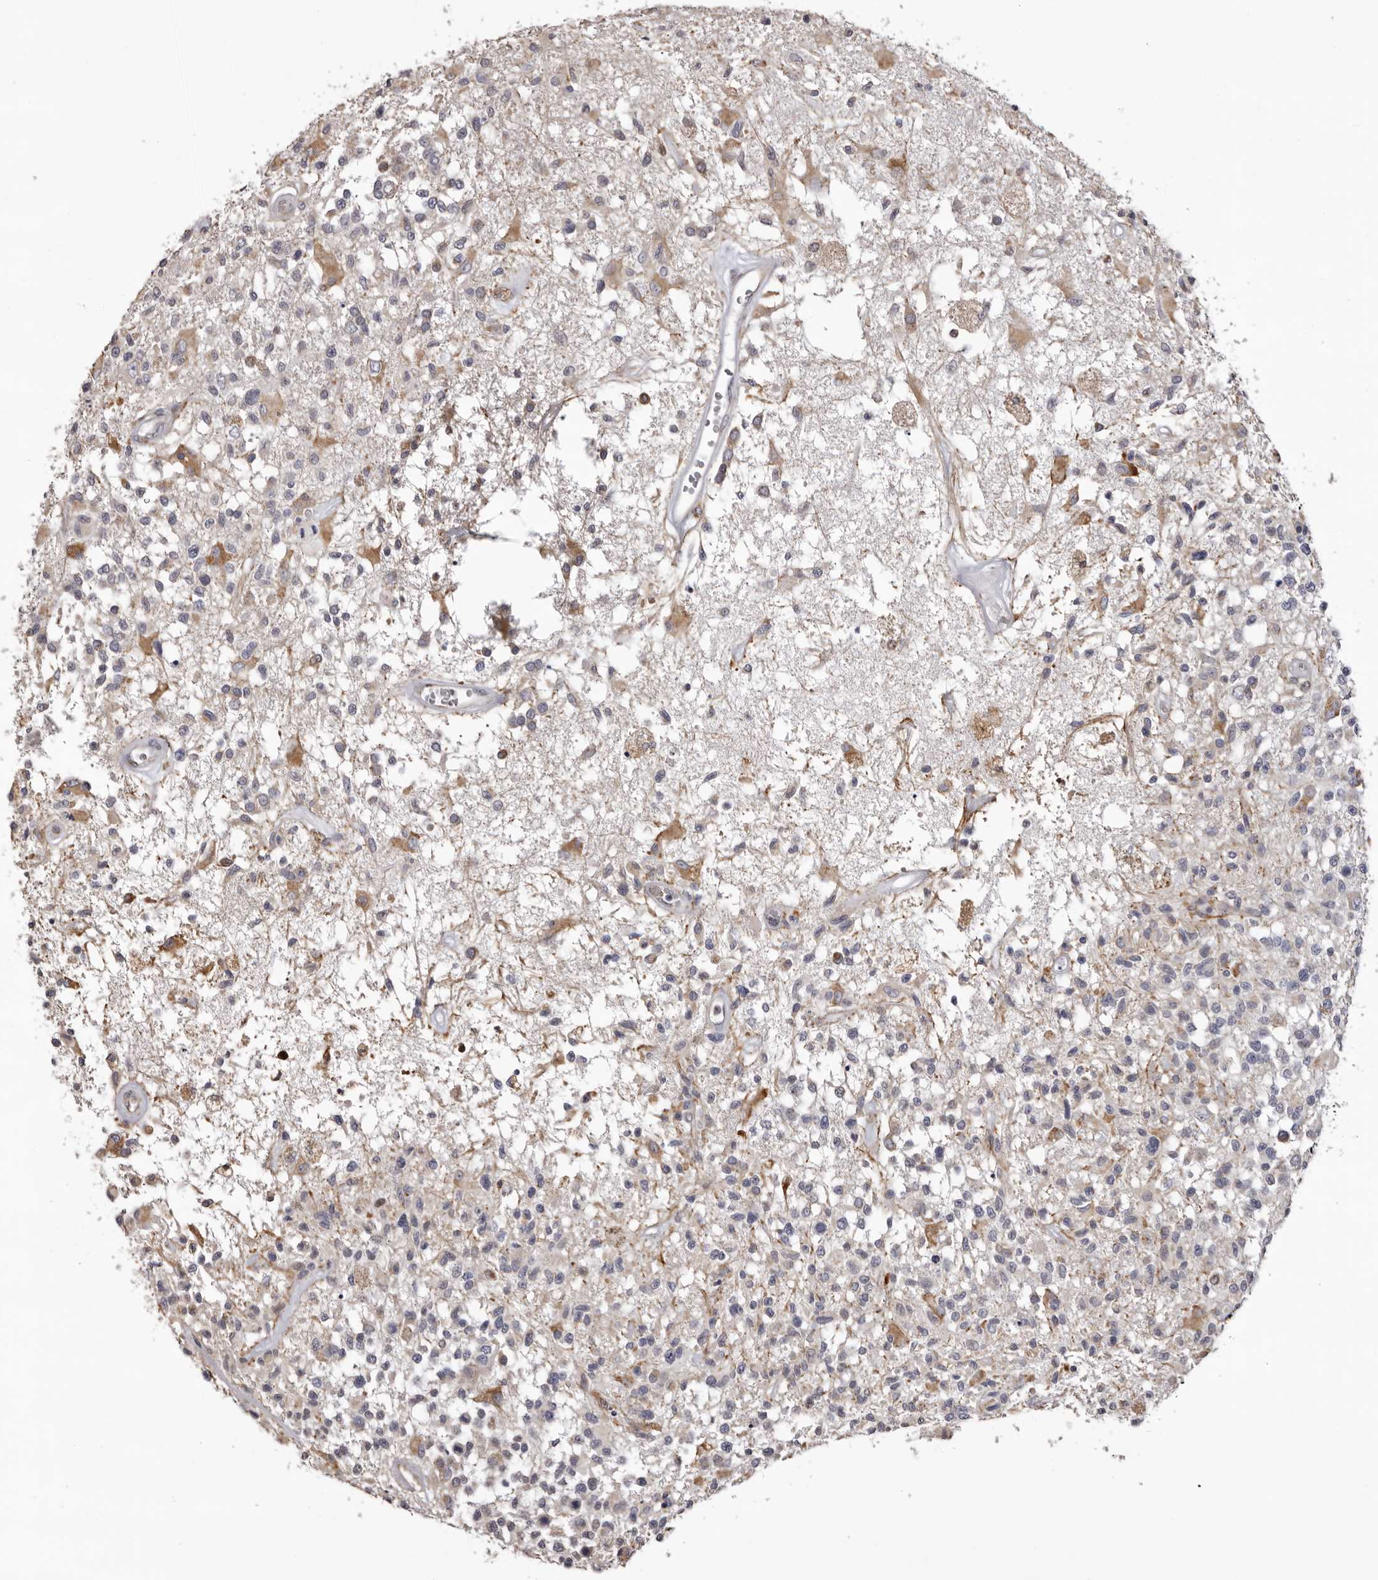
{"staining": {"intensity": "moderate", "quantity": "<25%", "location": "cytoplasmic/membranous"}, "tissue": "glioma", "cell_type": "Tumor cells", "image_type": "cancer", "snomed": [{"axis": "morphology", "description": "Glioma, malignant, High grade"}, {"axis": "morphology", "description": "Glioblastoma, NOS"}, {"axis": "topography", "description": "Brain"}], "caption": "The image reveals immunohistochemical staining of glioma. There is moderate cytoplasmic/membranous expression is appreciated in approximately <25% of tumor cells.", "gene": "PIGX", "patient": {"sex": "male", "age": 60}}